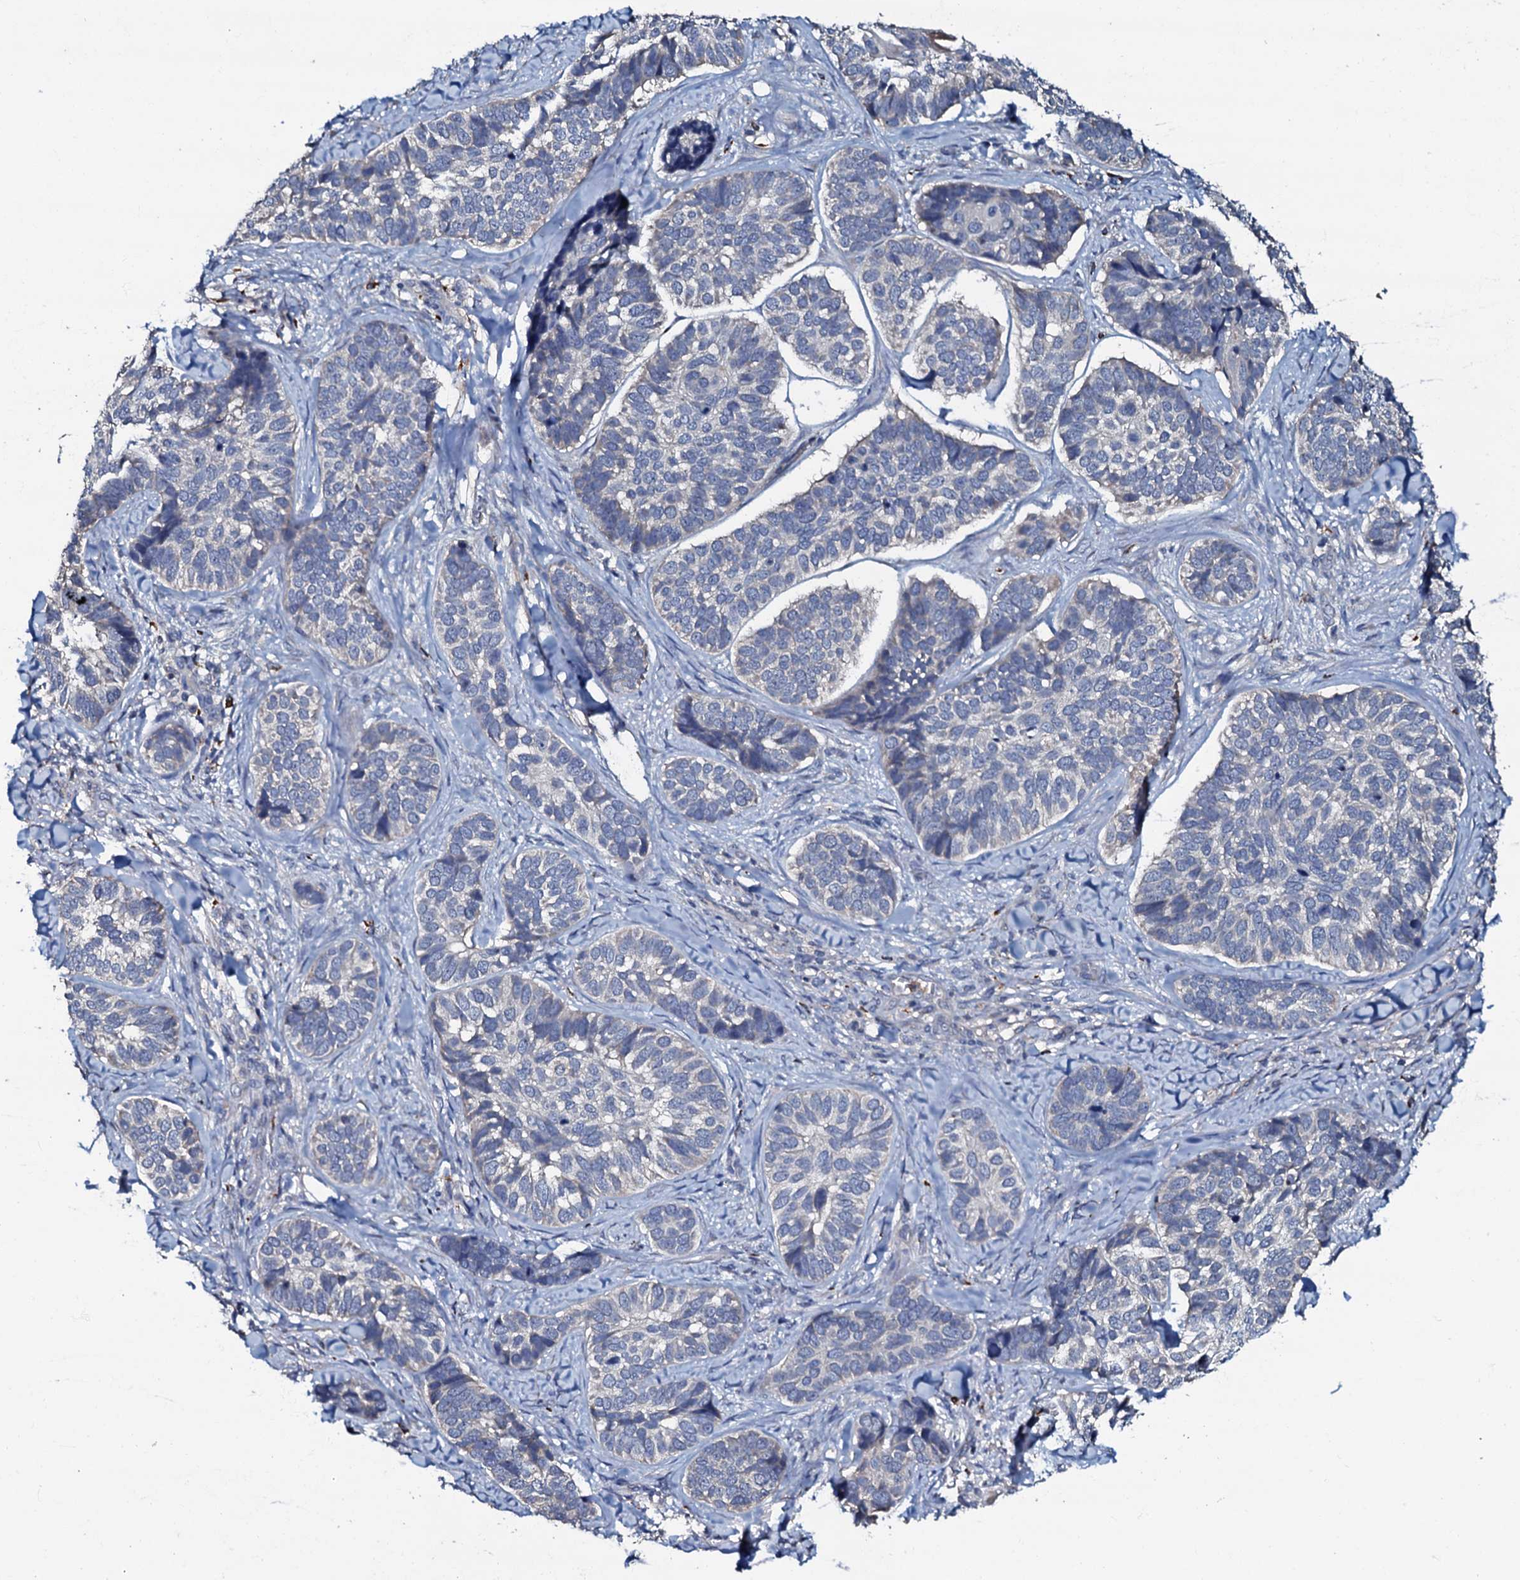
{"staining": {"intensity": "negative", "quantity": "none", "location": "none"}, "tissue": "skin cancer", "cell_type": "Tumor cells", "image_type": "cancer", "snomed": [{"axis": "morphology", "description": "Basal cell carcinoma"}, {"axis": "topography", "description": "Skin"}], "caption": "An immunohistochemistry image of skin cancer (basal cell carcinoma) is shown. There is no staining in tumor cells of skin cancer (basal cell carcinoma).", "gene": "CPNE2", "patient": {"sex": "male", "age": 62}}